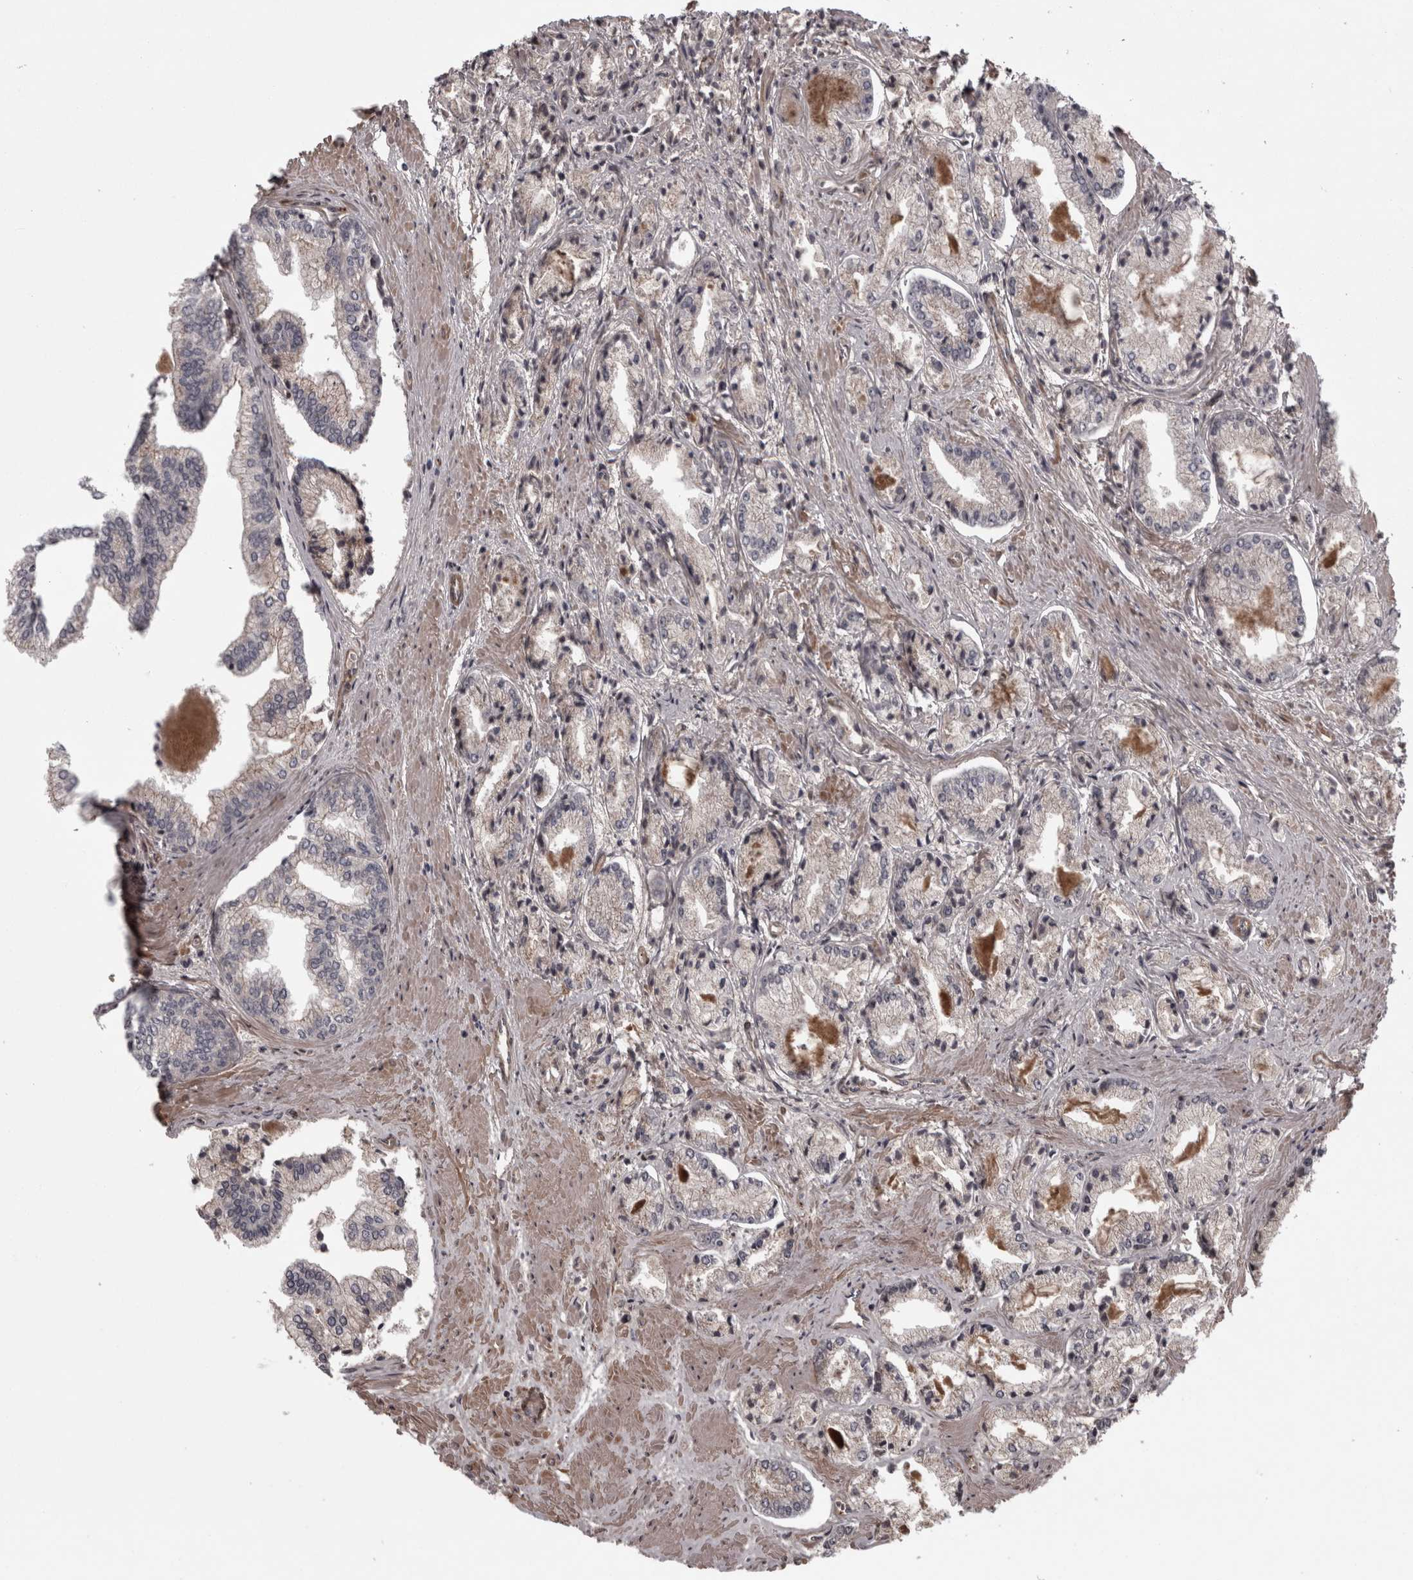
{"staining": {"intensity": "negative", "quantity": "none", "location": "none"}, "tissue": "prostate cancer", "cell_type": "Tumor cells", "image_type": "cancer", "snomed": [{"axis": "morphology", "description": "Adenocarcinoma, Low grade"}, {"axis": "topography", "description": "Prostate"}], "caption": "Immunohistochemistry photomicrograph of neoplastic tissue: prostate cancer (adenocarcinoma (low-grade)) stained with DAB (3,3'-diaminobenzidine) shows no significant protein staining in tumor cells.", "gene": "RSU1", "patient": {"sex": "male", "age": 52}}